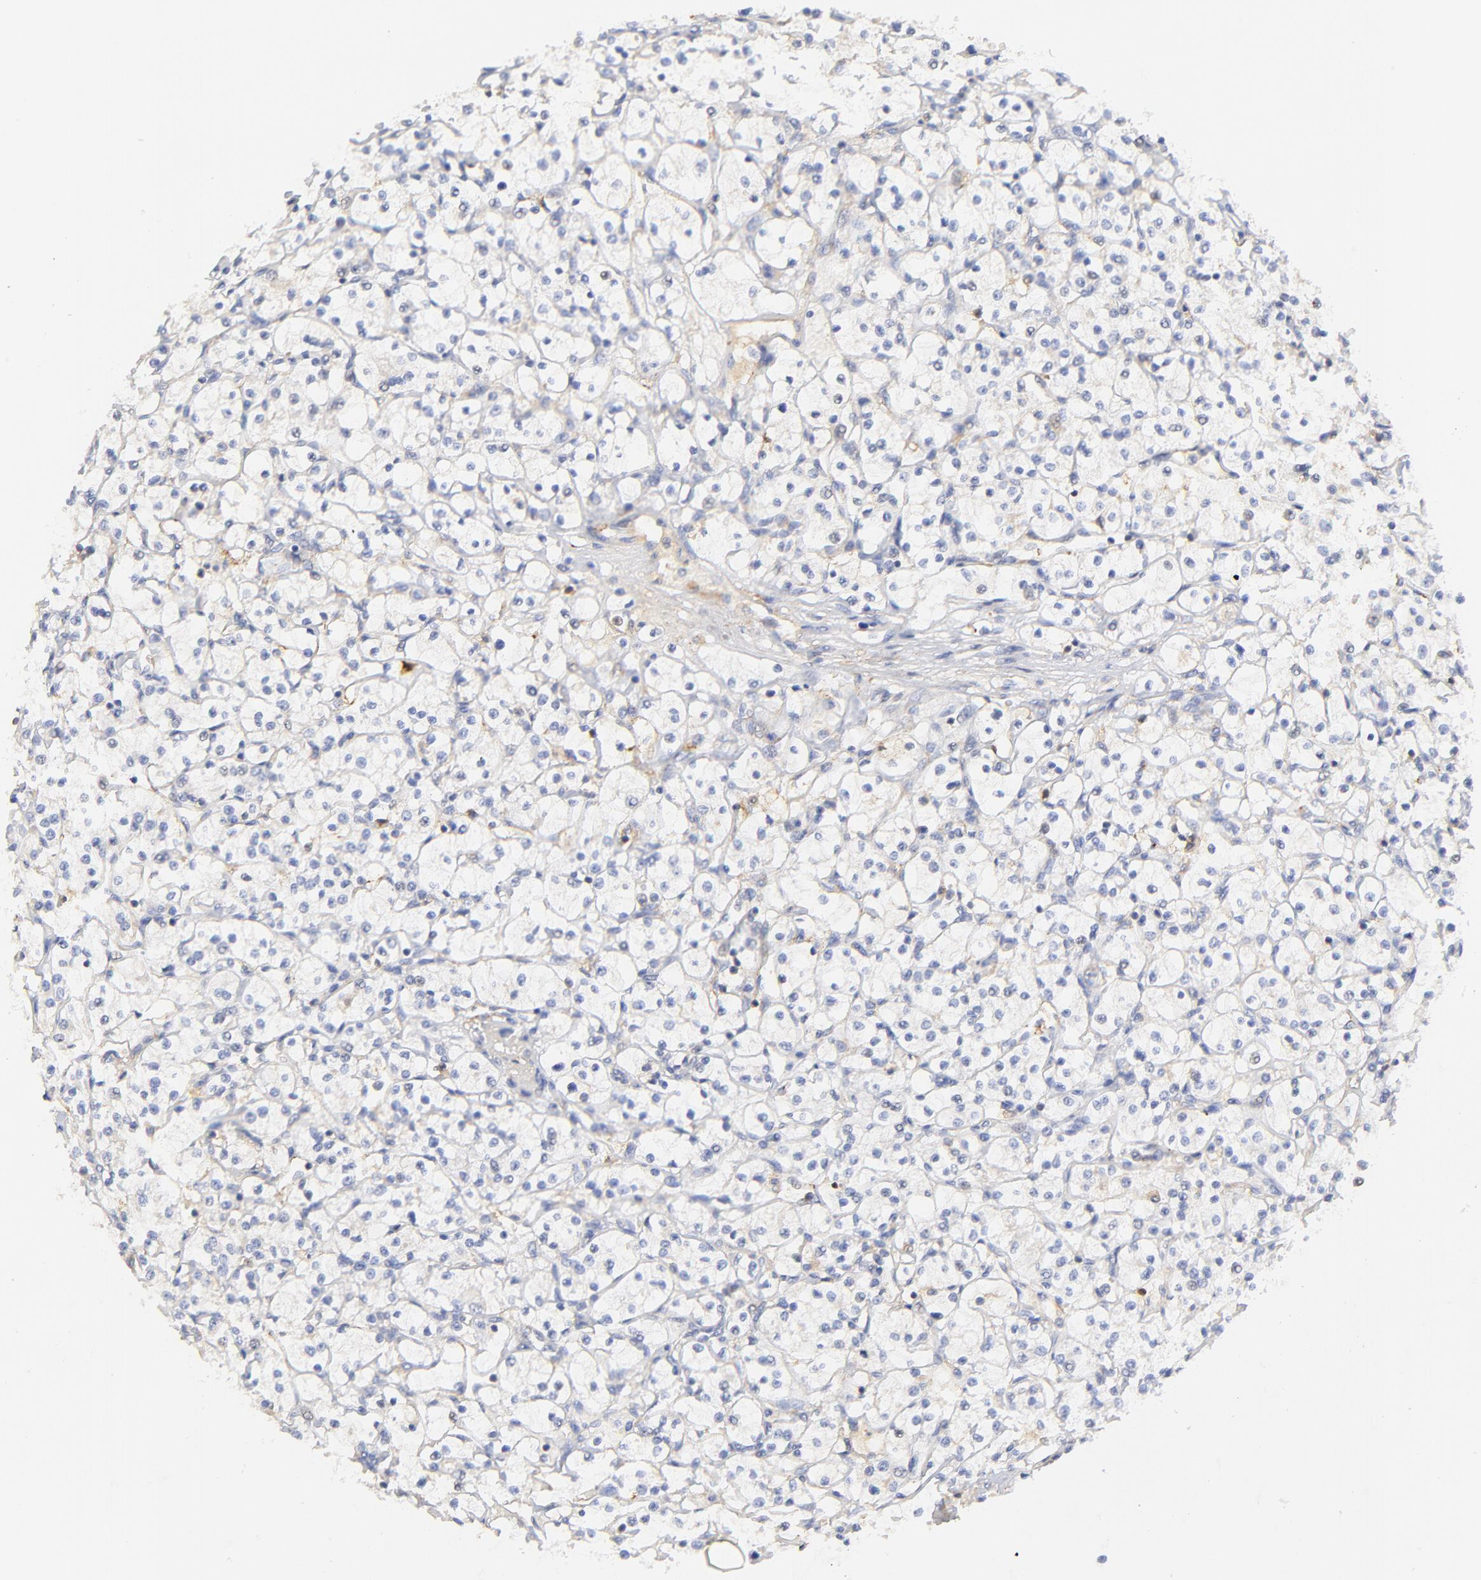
{"staining": {"intensity": "negative", "quantity": "none", "location": "none"}, "tissue": "renal cancer", "cell_type": "Tumor cells", "image_type": "cancer", "snomed": [{"axis": "morphology", "description": "Adenocarcinoma, NOS"}, {"axis": "topography", "description": "Kidney"}], "caption": "Photomicrograph shows no significant protein expression in tumor cells of renal cancer.", "gene": "MDGA2", "patient": {"sex": "male", "age": 61}}